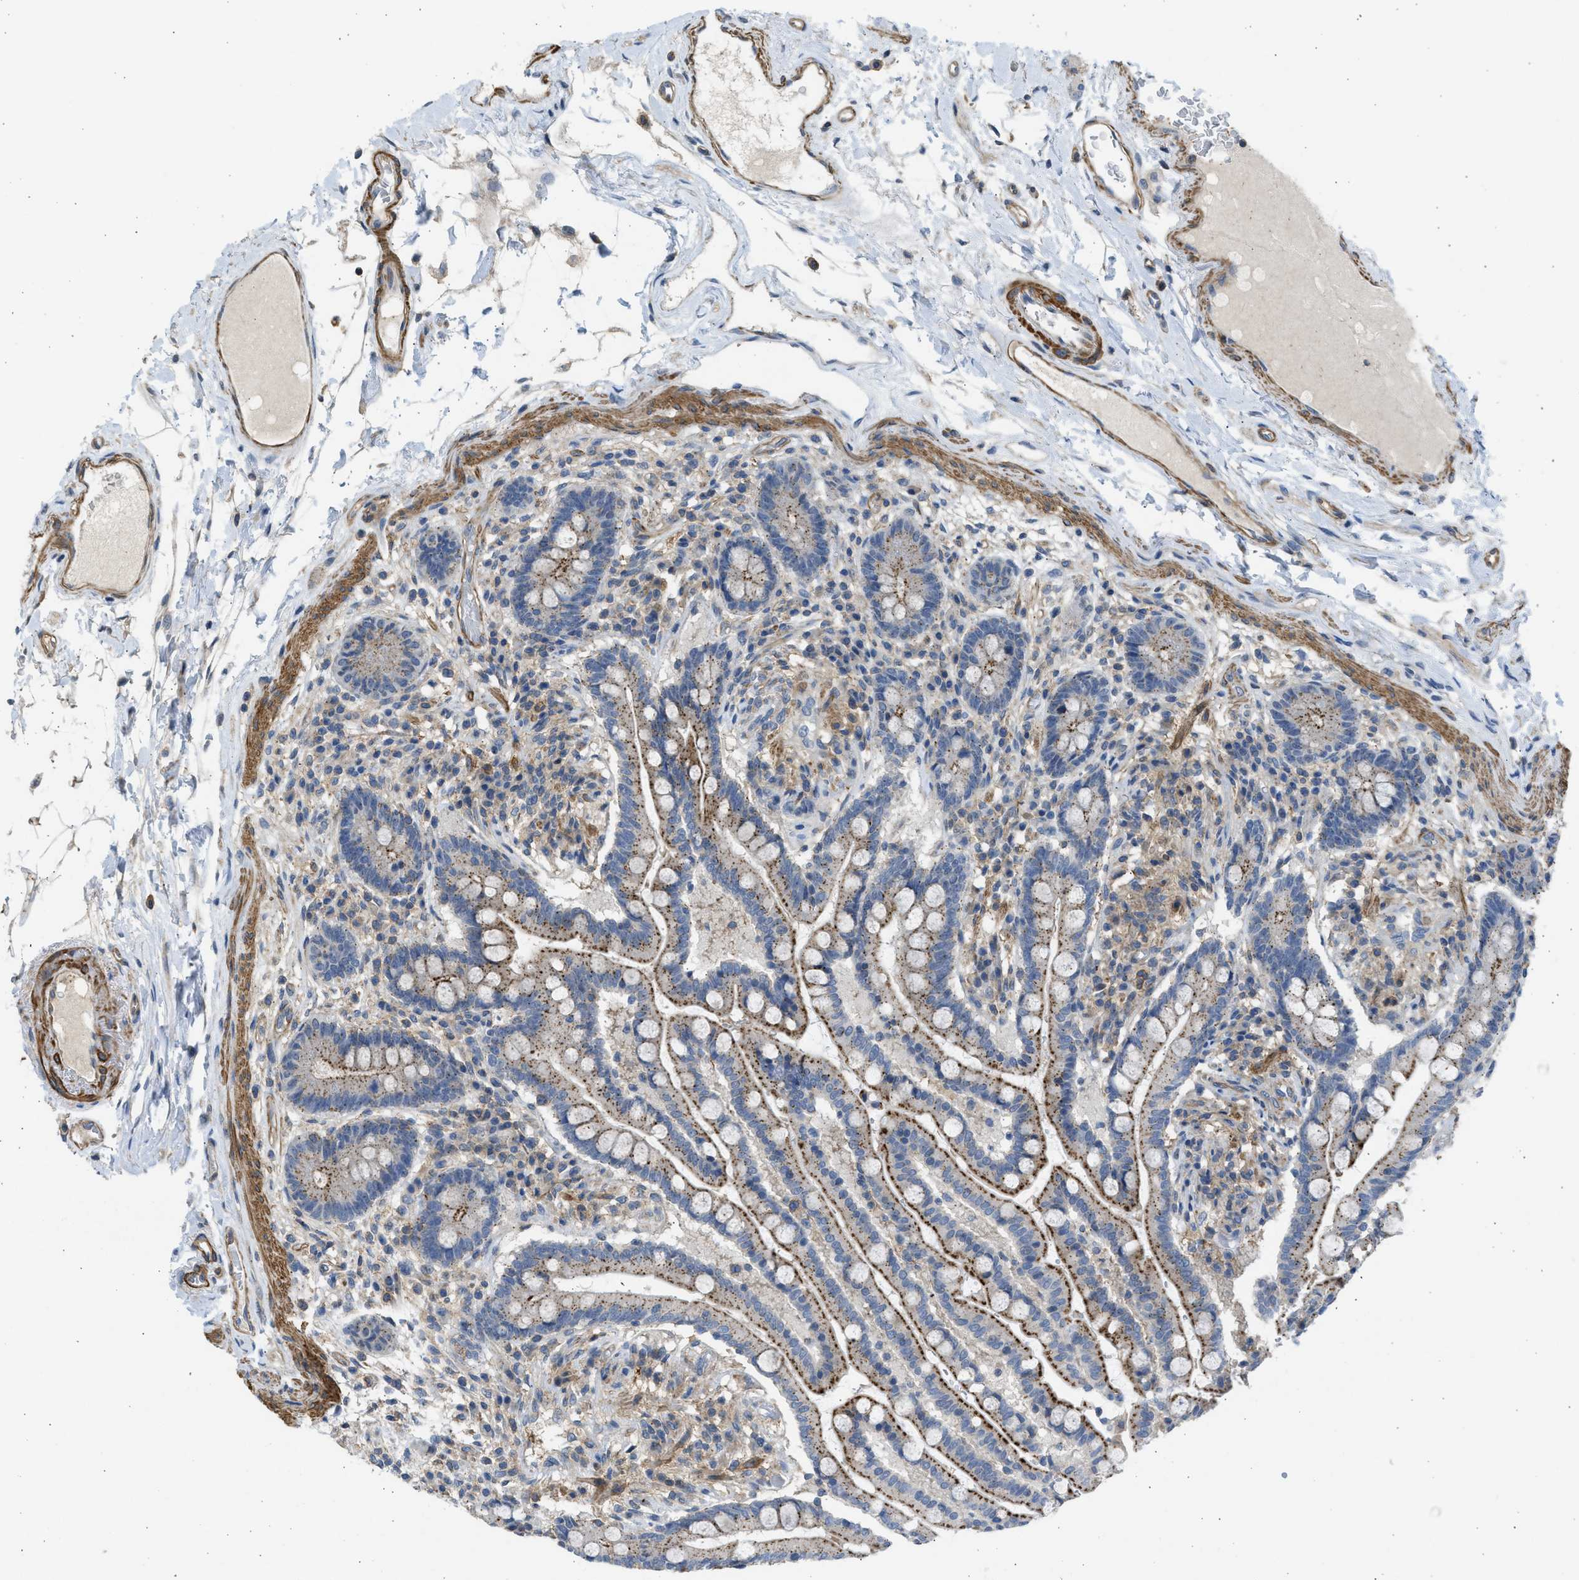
{"staining": {"intensity": "moderate", "quantity": ">75%", "location": "cytoplasmic/membranous"}, "tissue": "colon", "cell_type": "Endothelial cells", "image_type": "normal", "snomed": [{"axis": "morphology", "description": "Normal tissue, NOS"}, {"axis": "topography", "description": "Colon"}], "caption": "This image displays immunohistochemistry (IHC) staining of unremarkable human colon, with medium moderate cytoplasmic/membranous staining in approximately >75% of endothelial cells.", "gene": "PCNX3", "patient": {"sex": "male", "age": 73}}